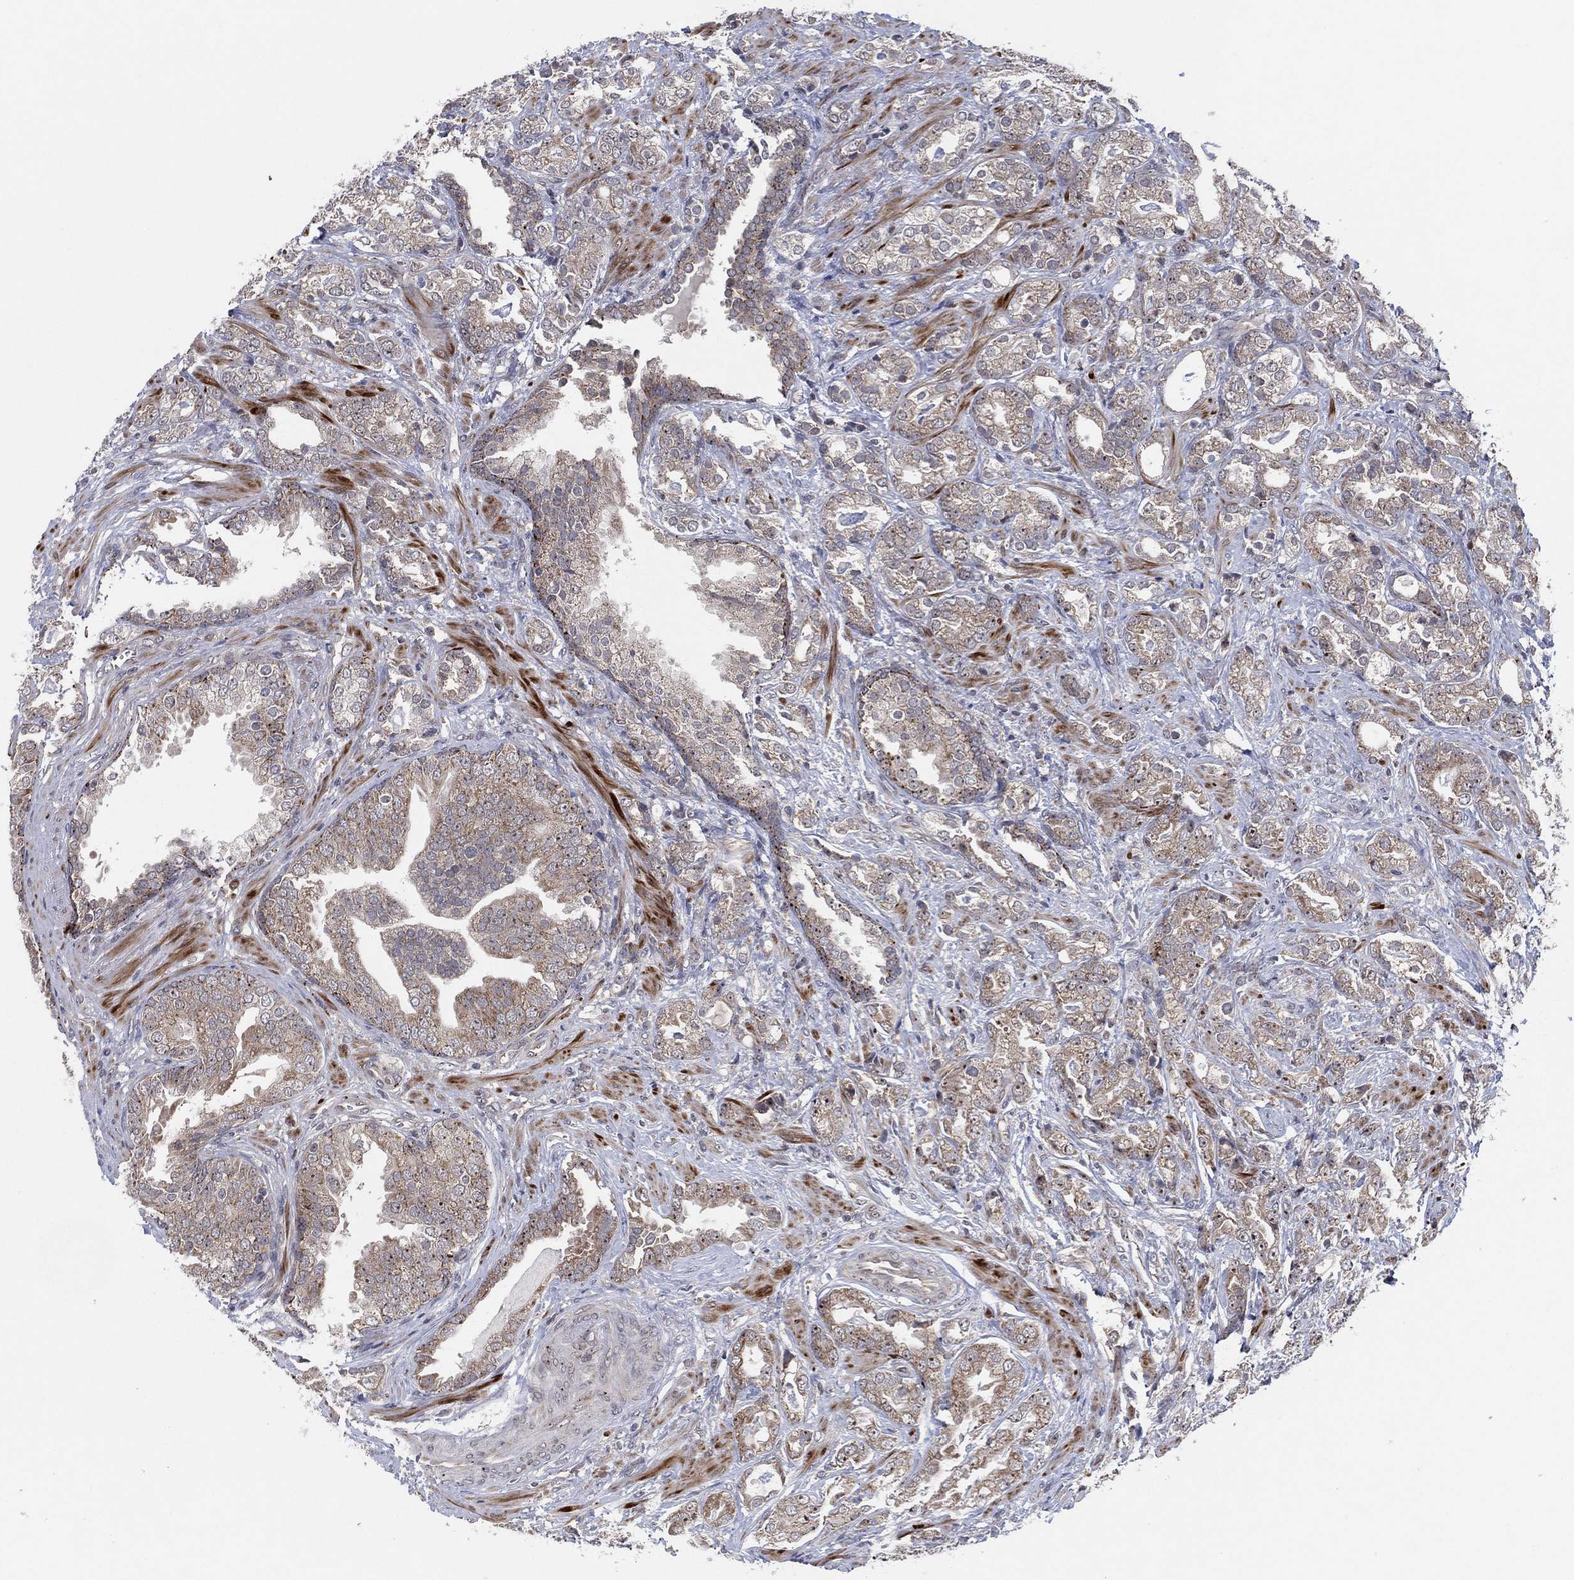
{"staining": {"intensity": "weak", "quantity": "25%-75%", "location": "cytoplasmic/membranous,nuclear"}, "tissue": "prostate cancer", "cell_type": "Tumor cells", "image_type": "cancer", "snomed": [{"axis": "morphology", "description": "Adenocarcinoma, NOS"}, {"axis": "topography", "description": "Prostate"}], "caption": "Prostate adenocarcinoma stained with a protein marker reveals weak staining in tumor cells.", "gene": "FAM104A", "patient": {"sex": "male", "age": 57}}